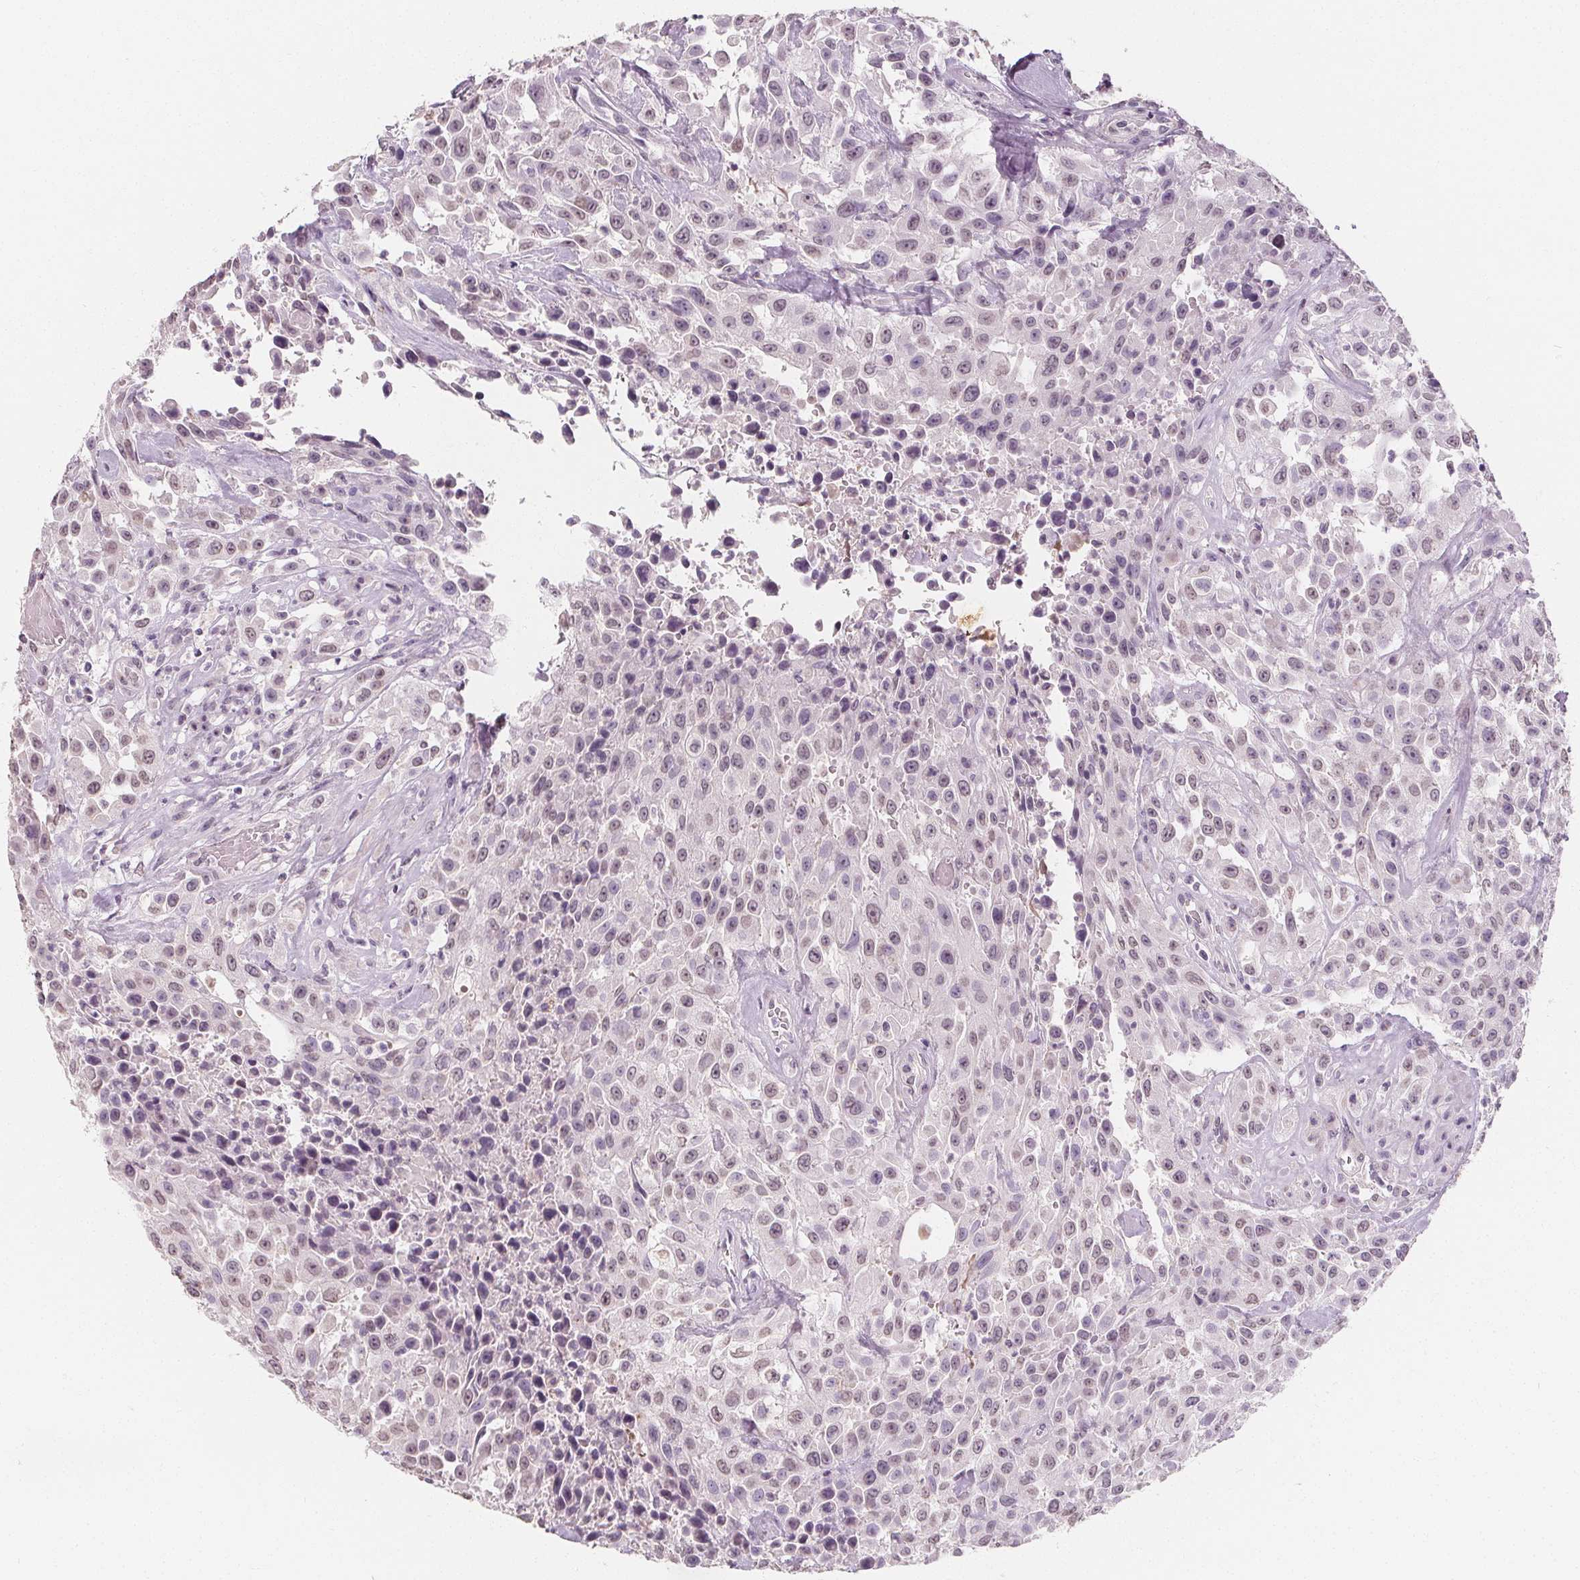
{"staining": {"intensity": "weak", "quantity": "25%-75%", "location": "nuclear"}, "tissue": "urothelial cancer", "cell_type": "Tumor cells", "image_type": "cancer", "snomed": [{"axis": "morphology", "description": "Urothelial carcinoma, High grade"}, {"axis": "topography", "description": "Urinary bladder"}], "caption": "This is an image of immunohistochemistry staining of high-grade urothelial carcinoma, which shows weak expression in the nuclear of tumor cells.", "gene": "DBX2", "patient": {"sex": "male", "age": 79}}